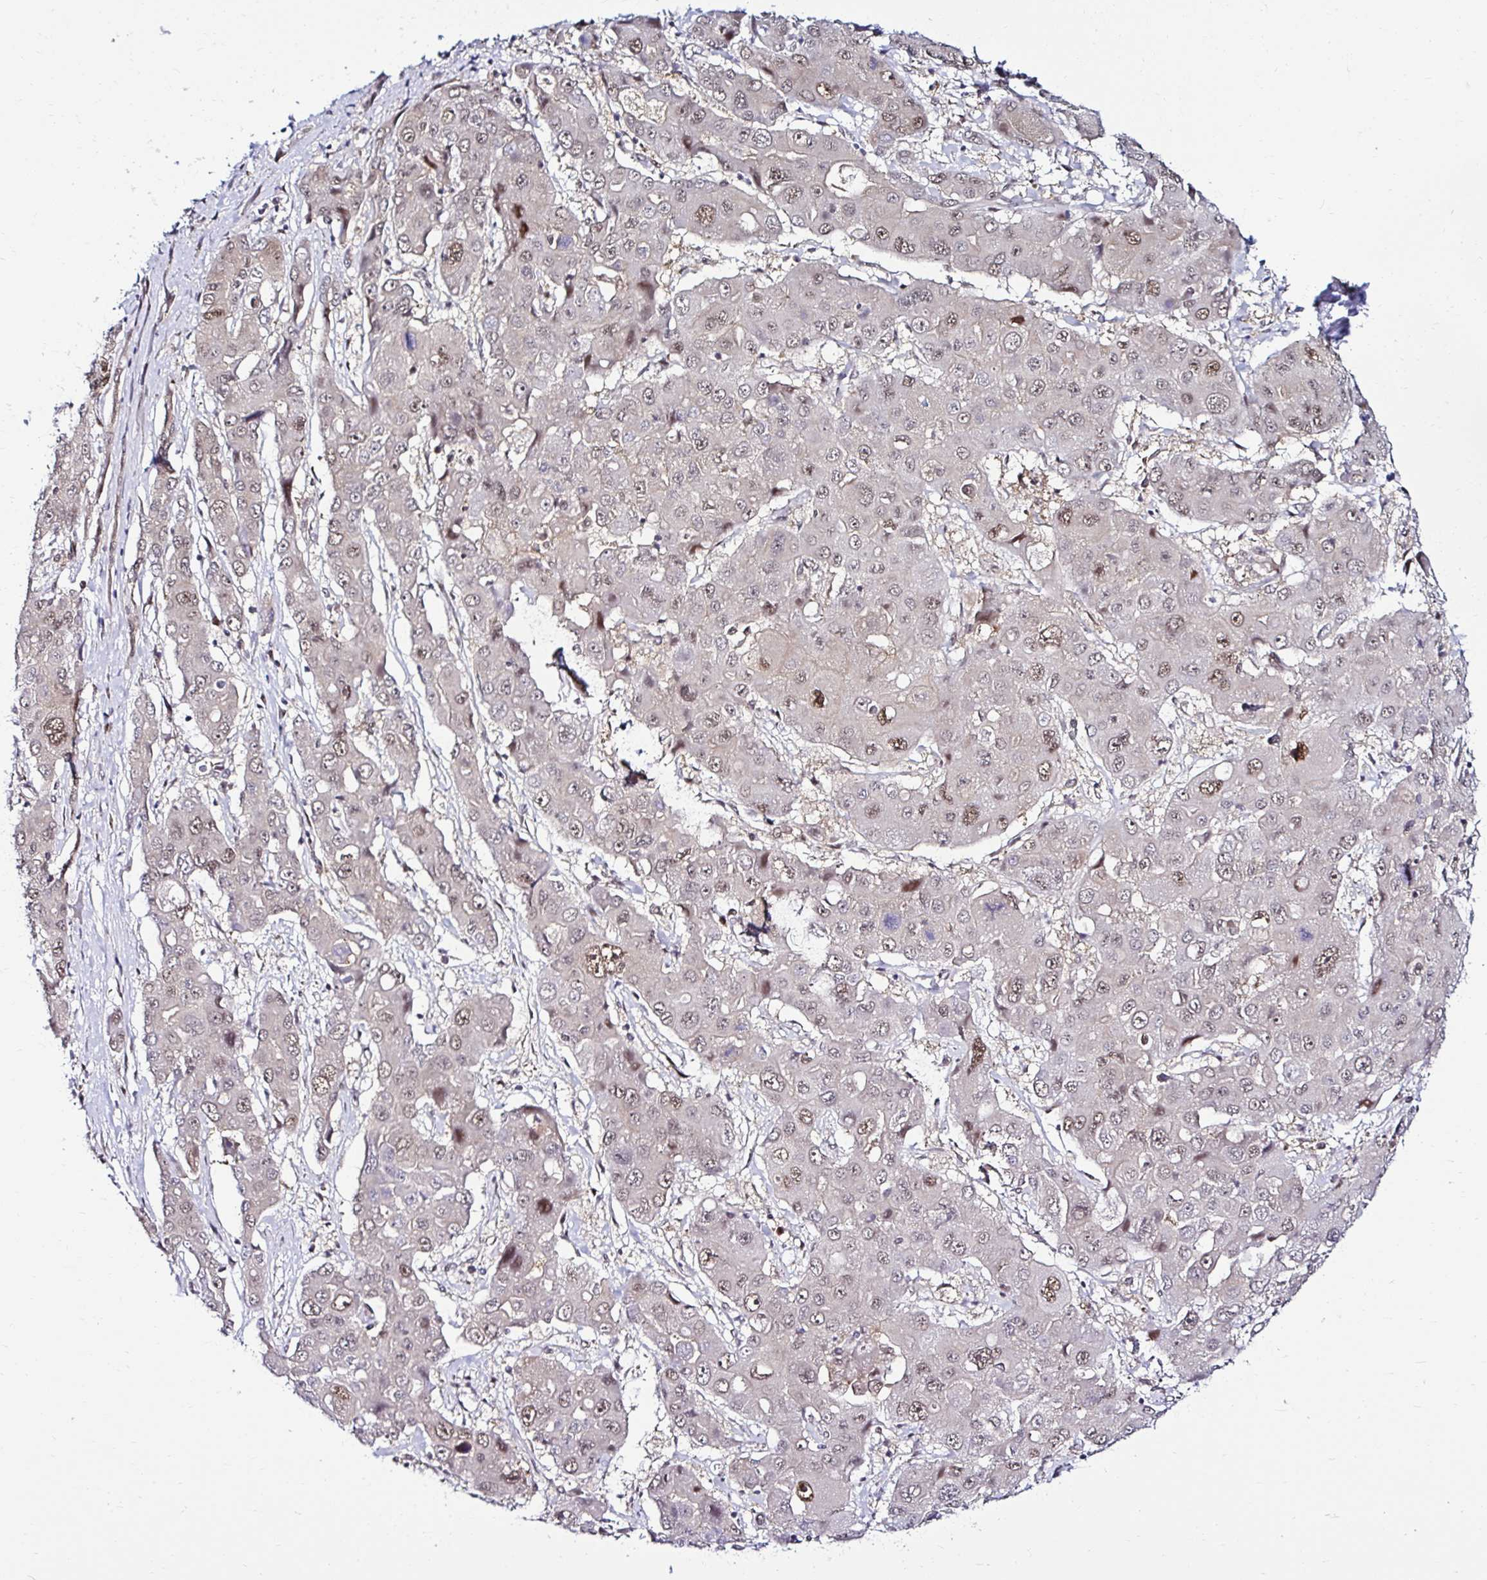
{"staining": {"intensity": "moderate", "quantity": ">75%", "location": "nuclear"}, "tissue": "liver cancer", "cell_type": "Tumor cells", "image_type": "cancer", "snomed": [{"axis": "morphology", "description": "Cholangiocarcinoma"}, {"axis": "topography", "description": "Liver"}], "caption": "This is an image of immunohistochemistry staining of liver cancer (cholangiocarcinoma), which shows moderate staining in the nuclear of tumor cells.", "gene": "PSMD3", "patient": {"sex": "male", "age": 67}}